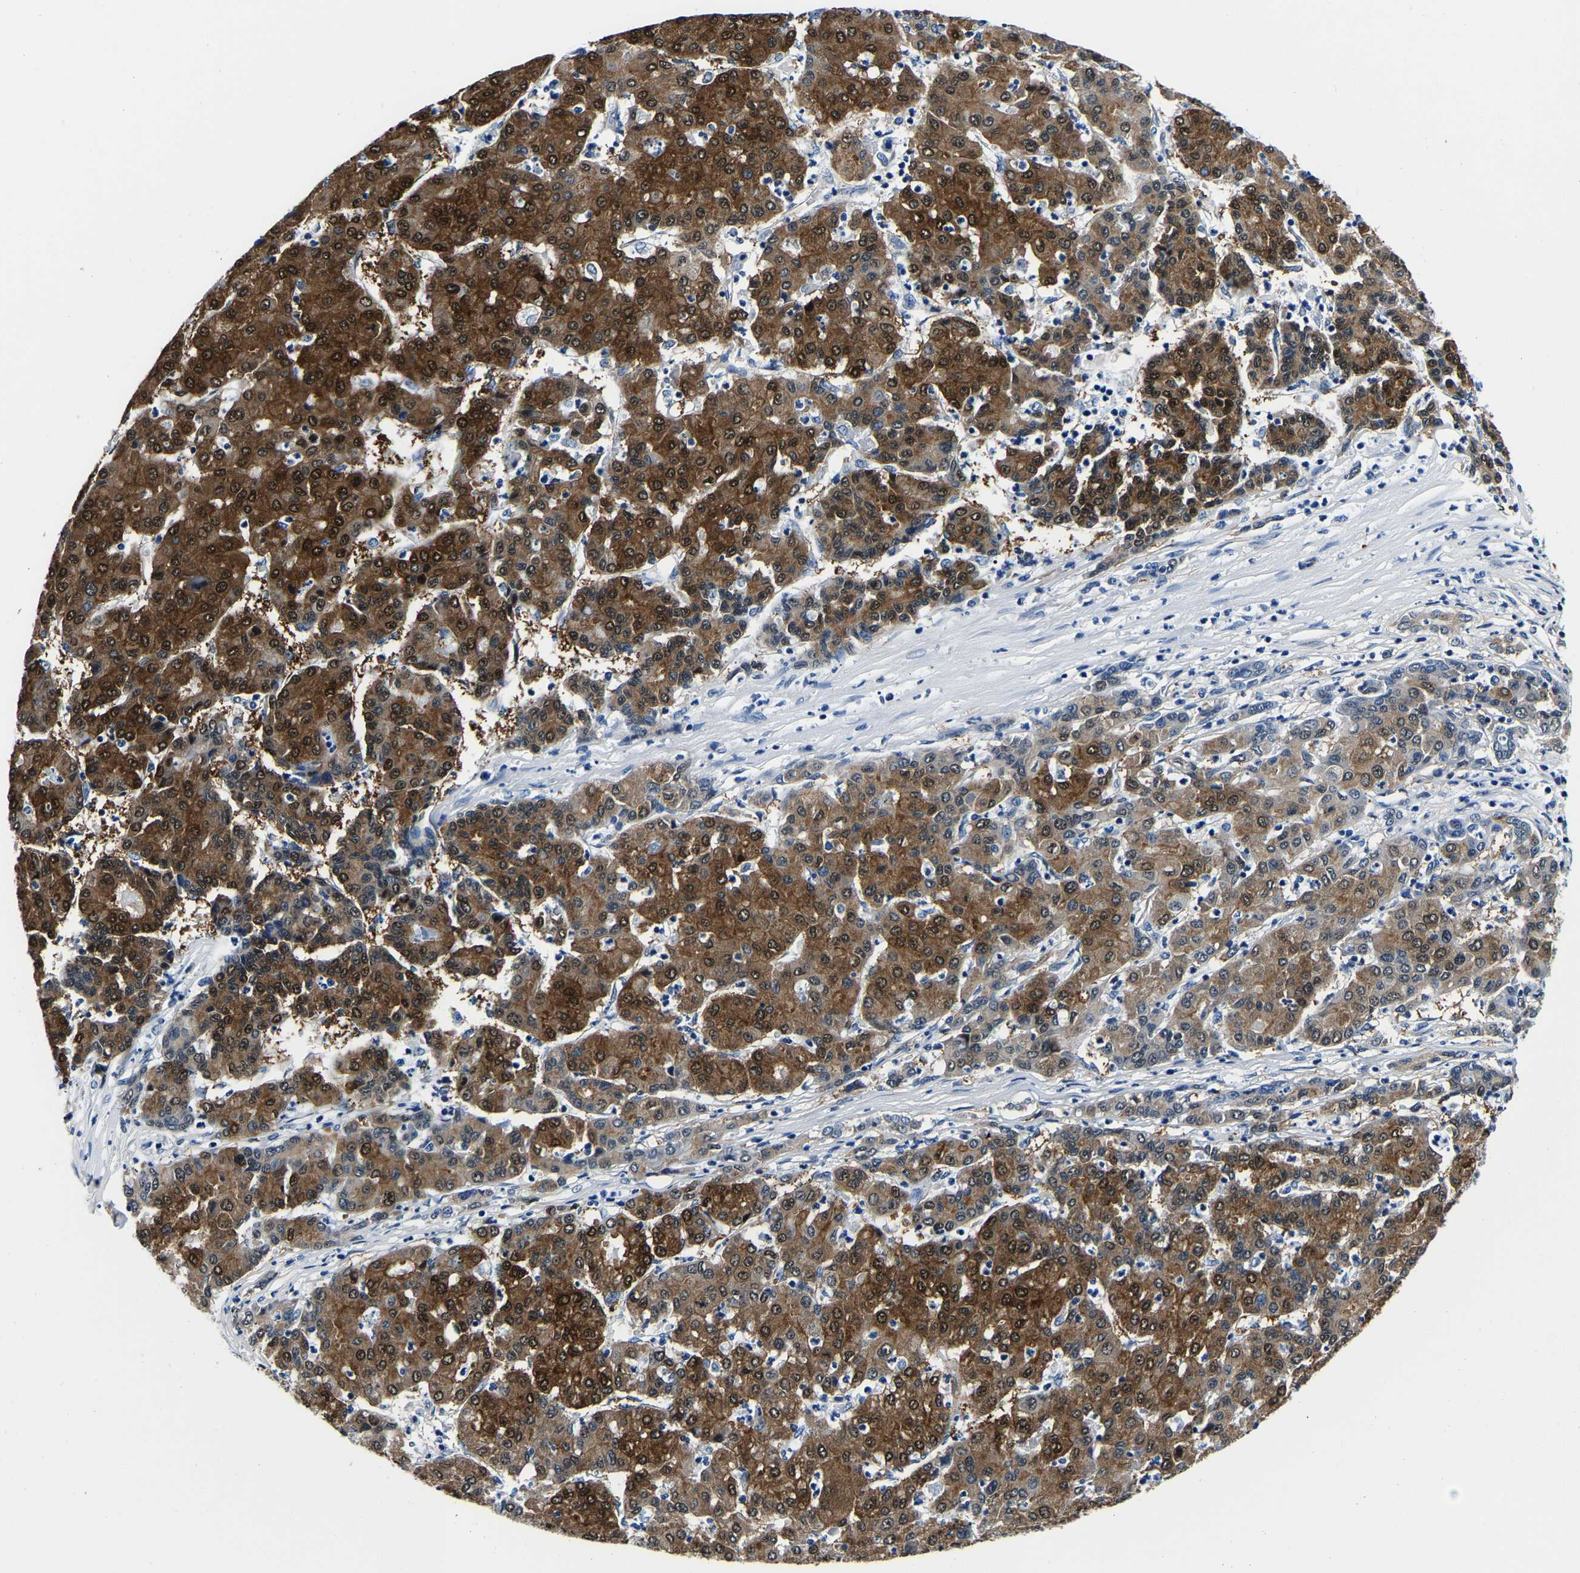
{"staining": {"intensity": "strong", "quantity": ">75%", "location": "cytoplasmic/membranous"}, "tissue": "liver cancer", "cell_type": "Tumor cells", "image_type": "cancer", "snomed": [{"axis": "morphology", "description": "Carcinoma, Hepatocellular, NOS"}, {"axis": "topography", "description": "Liver"}], "caption": "An IHC image of neoplastic tissue is shown. Protein staining in brown labels strong cytoplasmic/membranous positivity in hepatocellular carcinoma (liver) within tumor cells. (Brightfield microscopy of DAB IHC at high magnification).", "gene": "ACO1", "patient": {"sex": "male", "age": 65}}